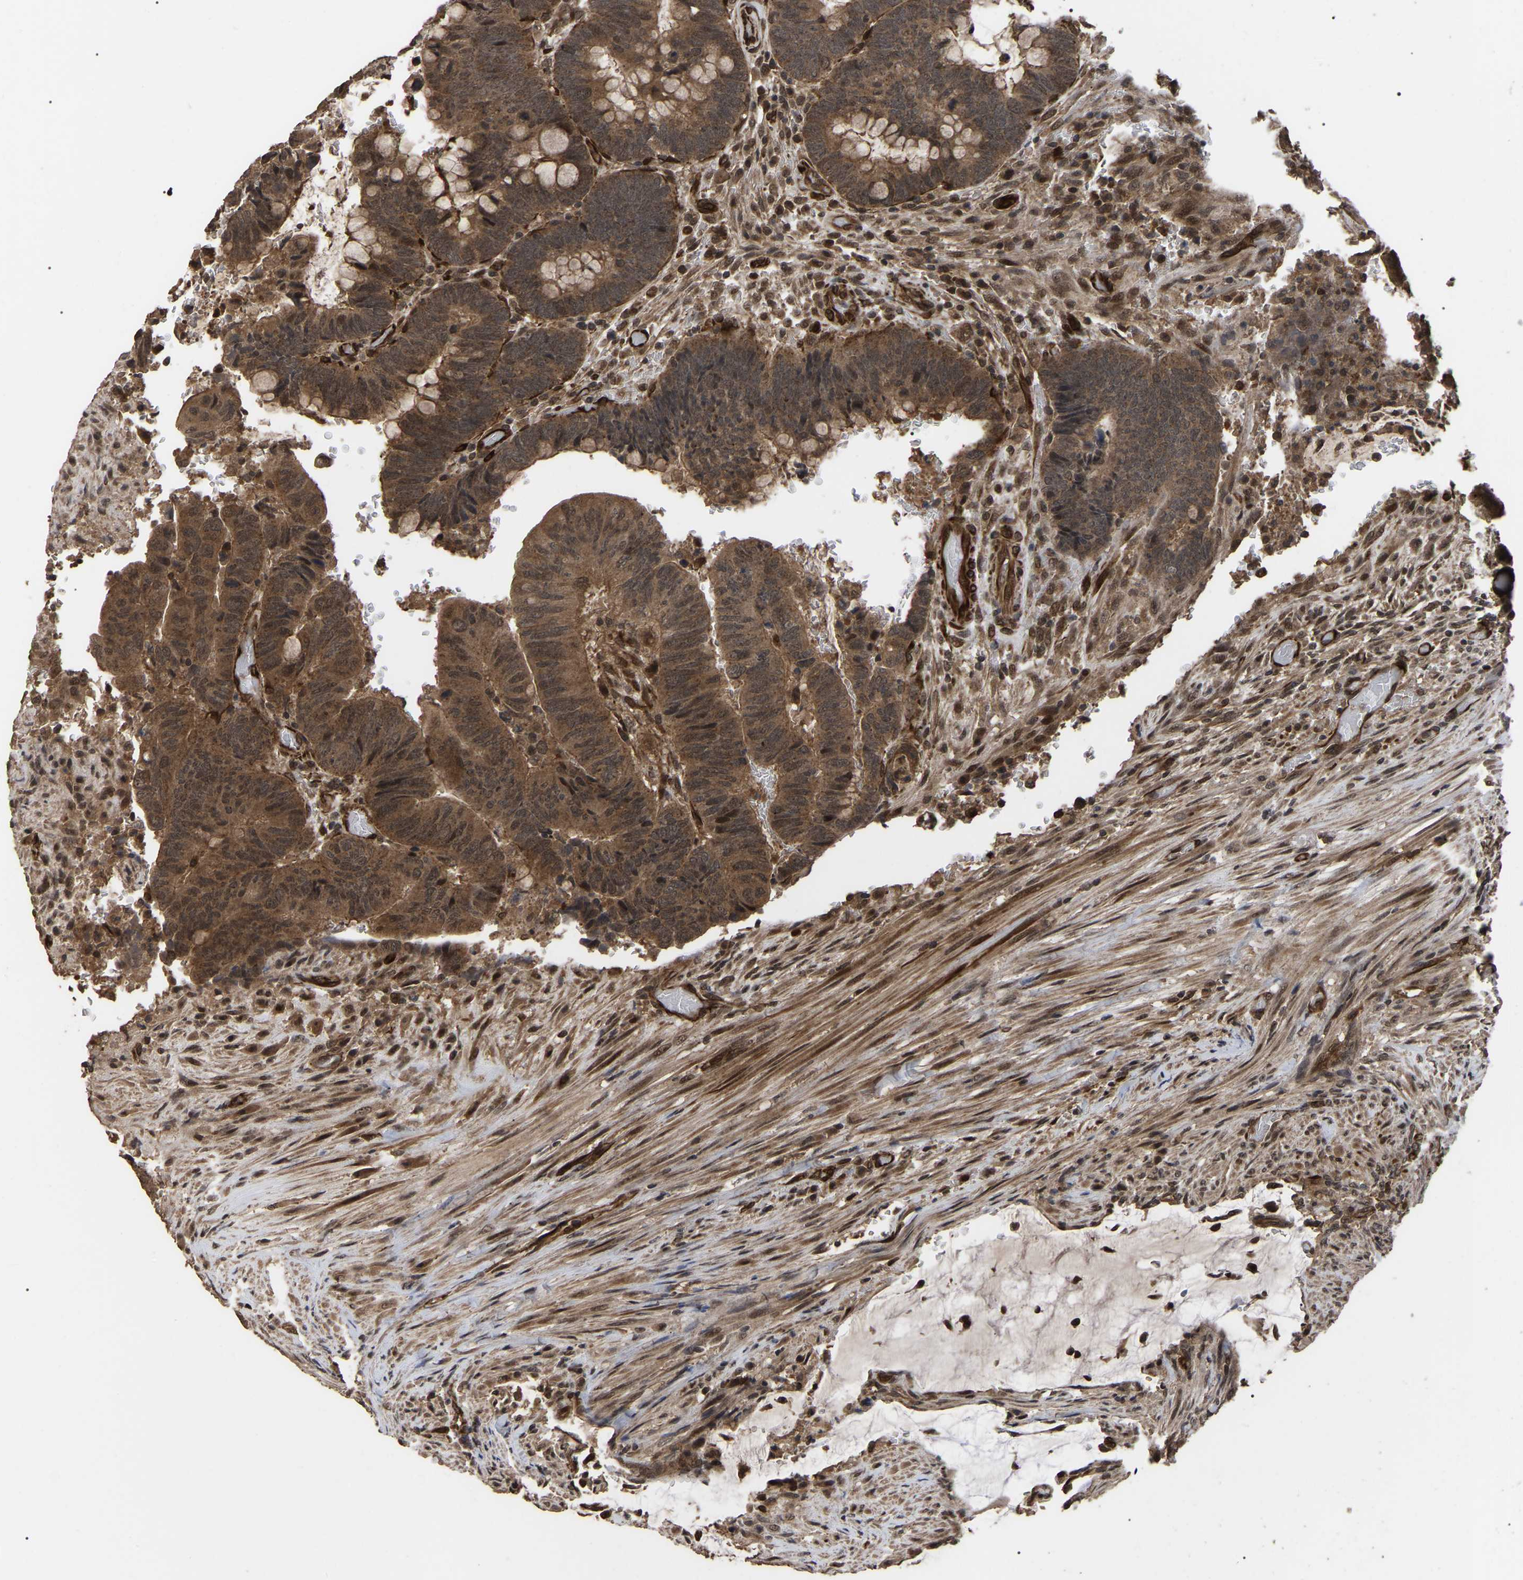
{"staining": {"intensity": "moderate", "quantity": ">75%", "location": "cytoplasmic/membranous"}, "tissue": "colorectal cancer", "cell_type": "Tumor cells", "image_type": "cancer", "snomed": [{"axis": "morphology", "description": "Normal tissue, NOS"}, {"axis": "morphology", "description": "Adenocarcinoma, NOS"}, {"axis": "topography", "description": "Rectum"}], "caption": "A high-resolution image shows IHC staining of colorectal adenocarcinoma, which demonstrates moderate cytoplasmic/membranous staining in about >75% of tumor cells. Ihc stains the protein of interest in brown and the nuclei are stained blue.", "gene": "FAM161B", "patient": {"sex": "male", "age": 92}}